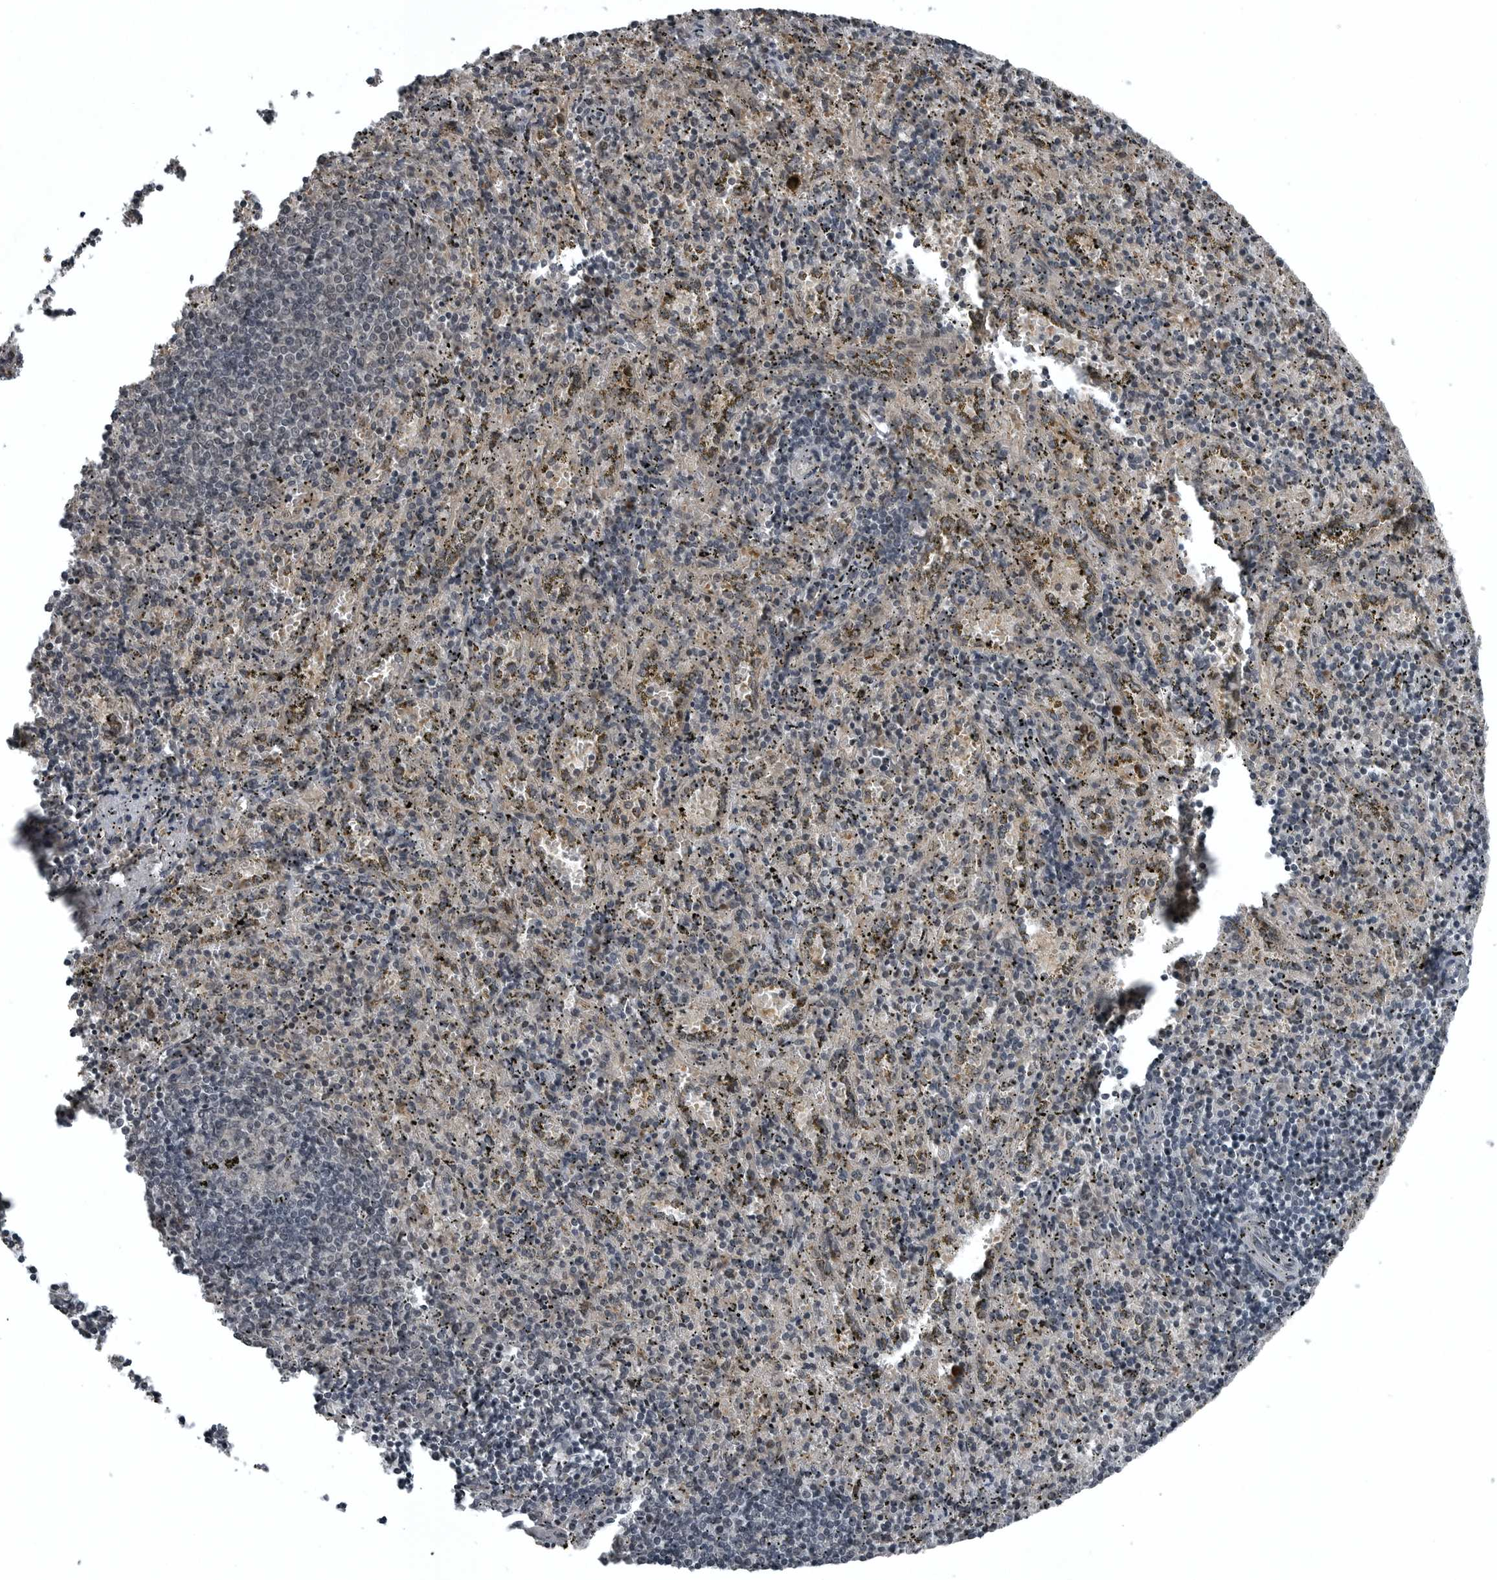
{"staining": {"intensity": "weak", "quantity": "<25%", "location": "nuclear"}, "tissue": "spleen", "cell_type": "Cells in red pulp", "image_type": "normal", "snomed": [{"axis": "morphology", "description": "Normal tissue, NOS"}, {"axis": "topography", "description": "Spleen"}], "caption": "This micrograph is of normal spleen stained with immunohistochemistry to label a protein in brown with the nuclei are counter-stained blue. There is no positivity in cells in red pulp. The staining is performed using DAB (3,3'-diaminobenzidine) brown chromogen with nuclei counter-stained in using hematoxylin.", "gene": "GAK", "patient": {"sex": "male", "age": 11}}